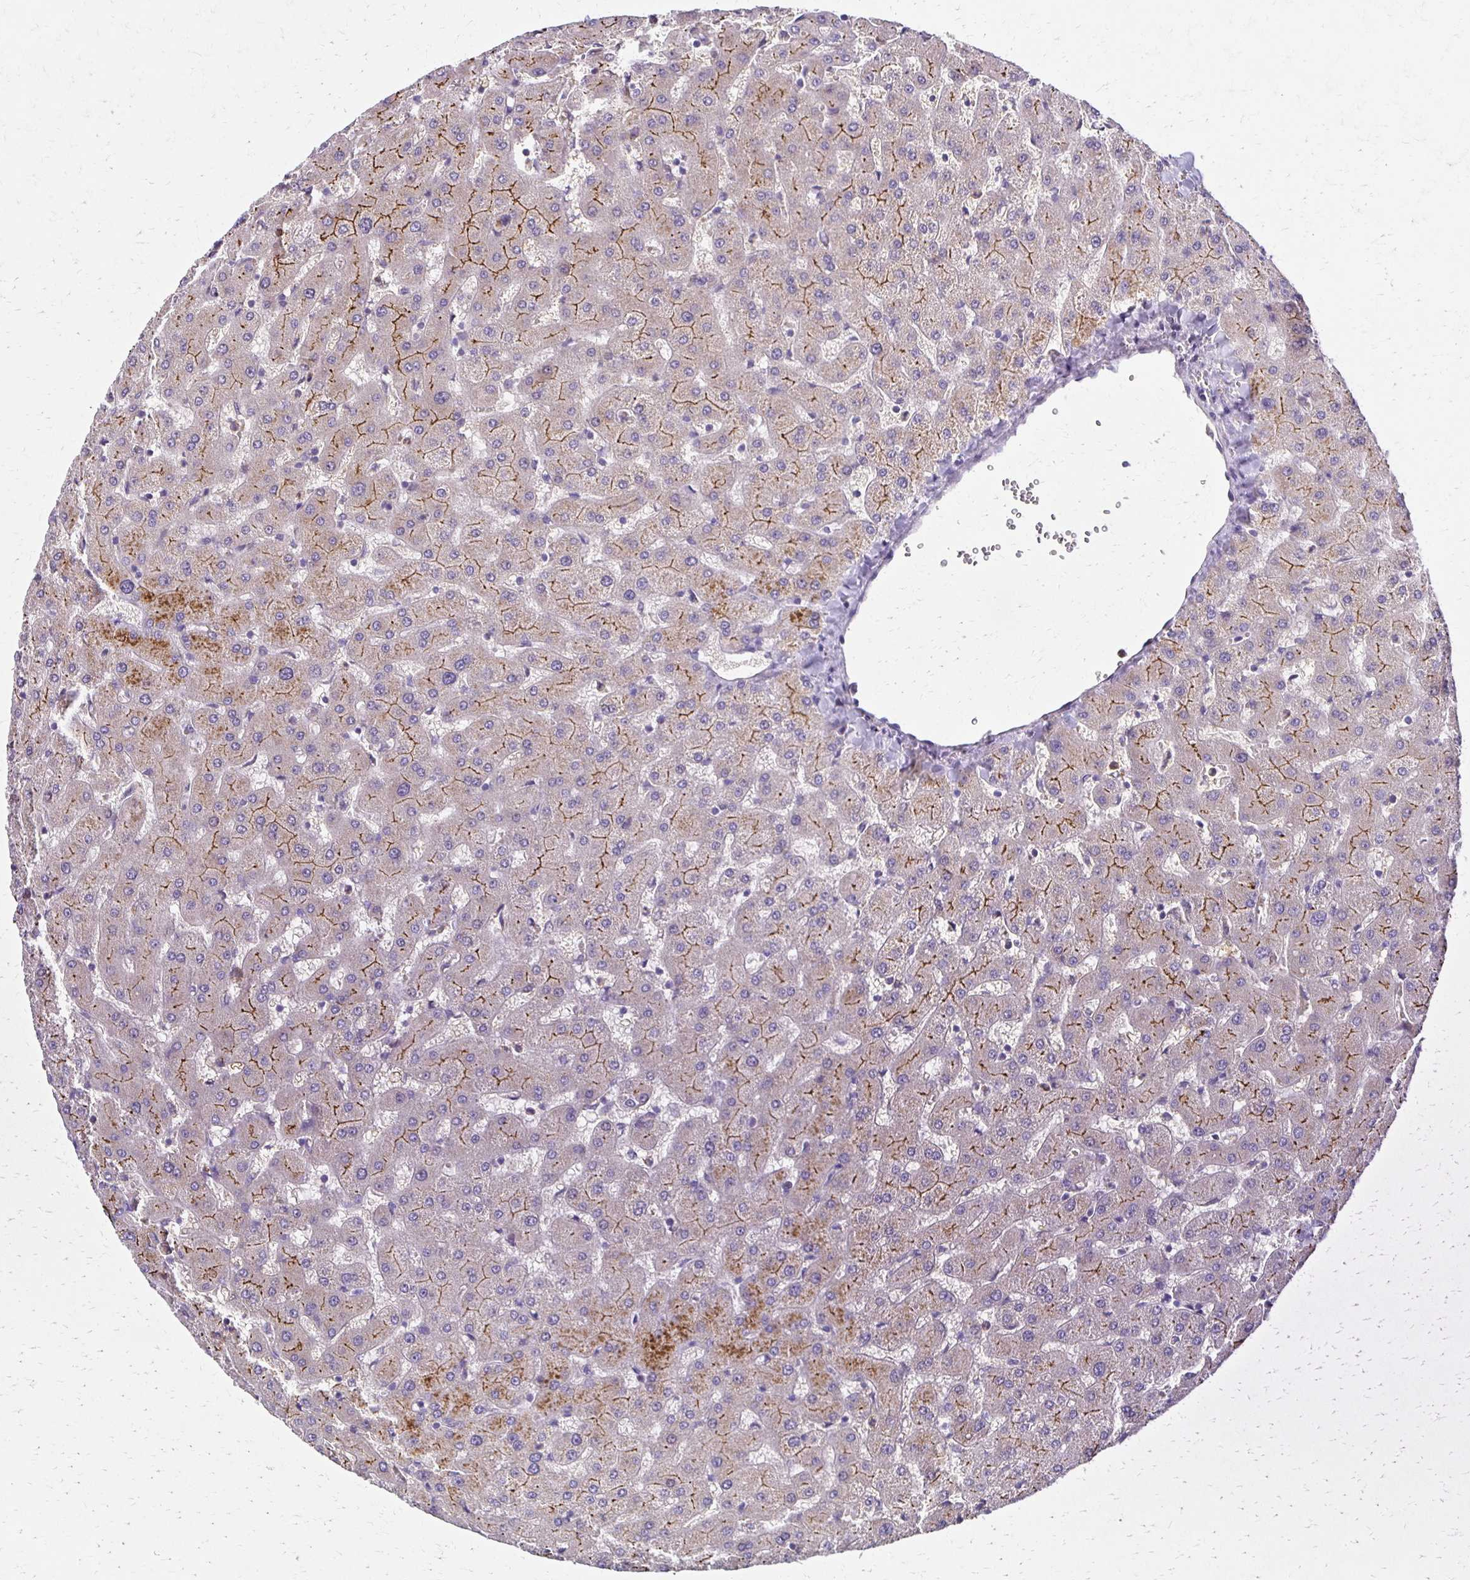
{"staining": {"intensity": "moderate", "quantity": "<25%", "location": "cytoplasmic/membranous"}, "tissue": "liver", "cell_type": "Cholangiocytes", "image_type": "normal", "snomed": [{"axis": "morphology", "description": "Normal tissue, NOS"}, {"axis": "topography", "description": "Liver"}], "caption": "Protein staining by IHC displays moderate cytoplasmic/membranous positivity in about <25% of cholangiocytes in unremarkable liver.", "gene": "BBS12", "patient": {"sex": "female", "age": 63}}